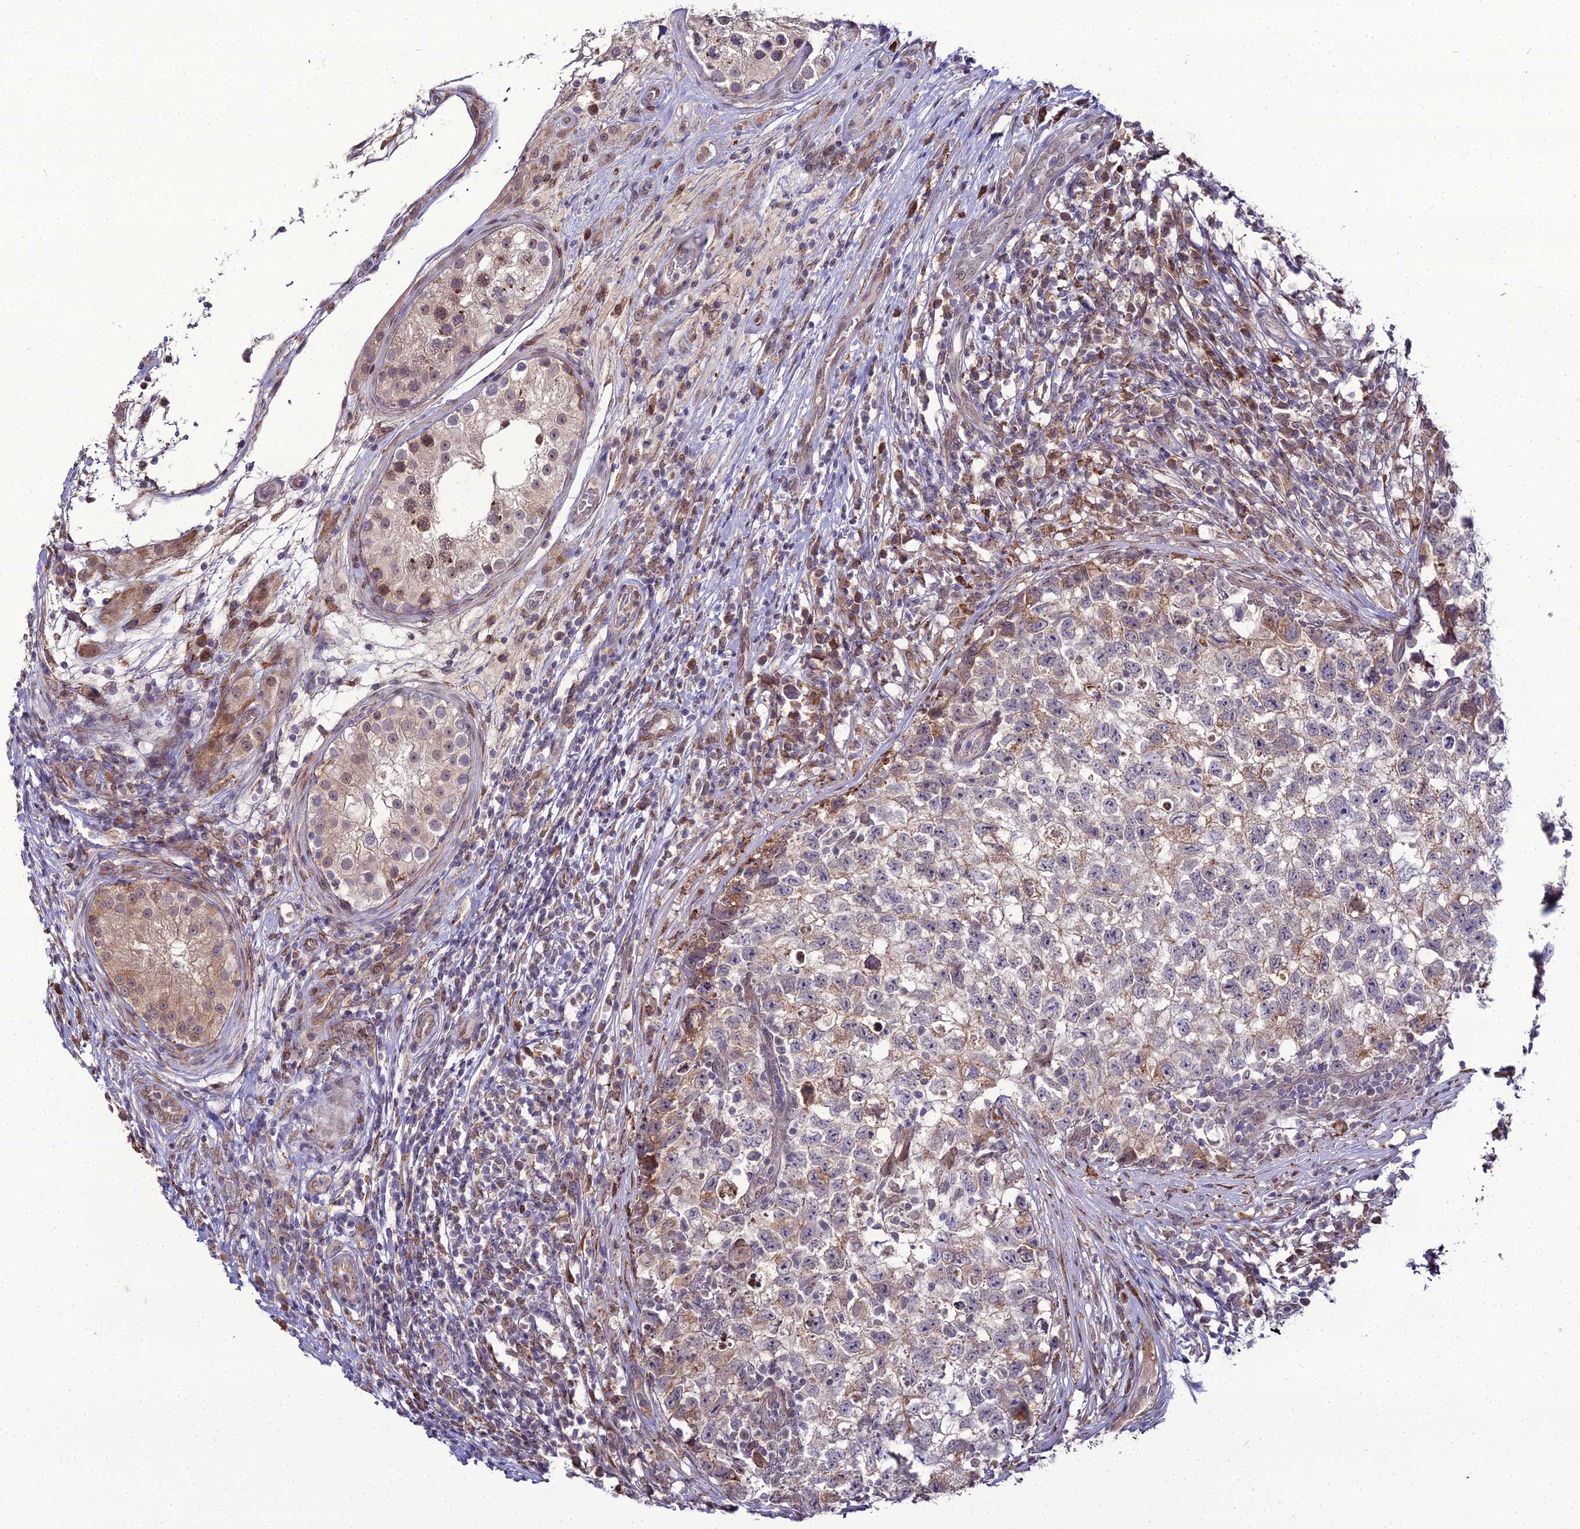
{"staining": {"intensity": "moderate", "quantity": "<25%", "location": "cytoplasmic/membranous"}, "tissue": "testis cancer", "cell_type": "Tumor cells", "image_type": "cancer", "snomed": [{"axis": "morphology", "description": "Seminoma, NOS"}, {"axis": "morphology", "description": "Carcinoma, Embryonal, NOS"}, {"axis": "topography", "description": "Testis"}], "caption": "The image shows immunohistochemical staining of testis cancer. There is moderate cytoplasmic/membranous positivity is present in about <25% of tumor cells. (DAB = brown stain, brightfield microscopy at high magnification).", "gene": "TROAP", "patient": {"sex": "male", "age": 29}}